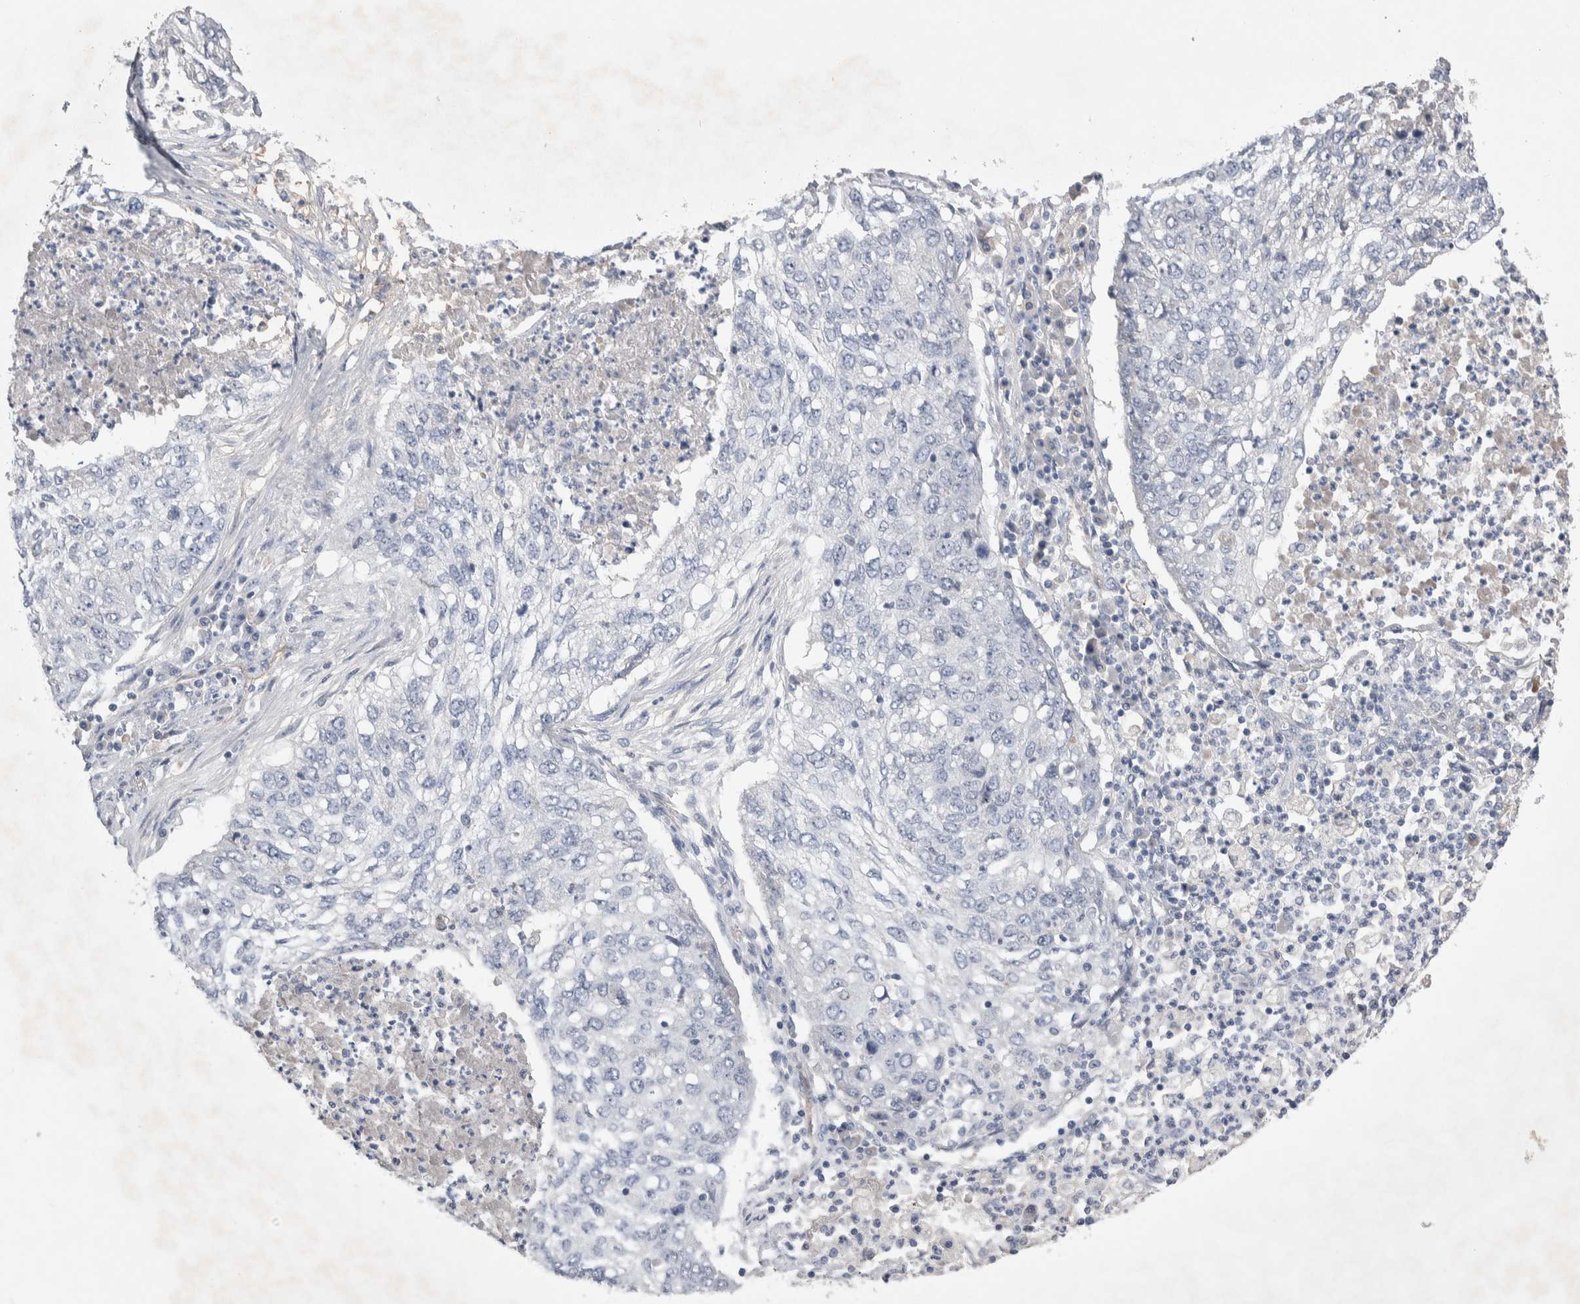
{"staining": {"intensity": "negative", "quantity": "none", "location": "none"}, "tissue": "lung cancer", "cell_type": "Tumor cells", "image_type": "cancer", "snomed": [{"axis": "morphology", "description": "Squamous cell carcinoma, NOS"}, {"axis": "topography", "description": "Lung"}], "caption": "There is no significant positivity in tumor cells of lung cancer.", "gene": "CEP131", "patient": {"sex": "female", "age": 63}}